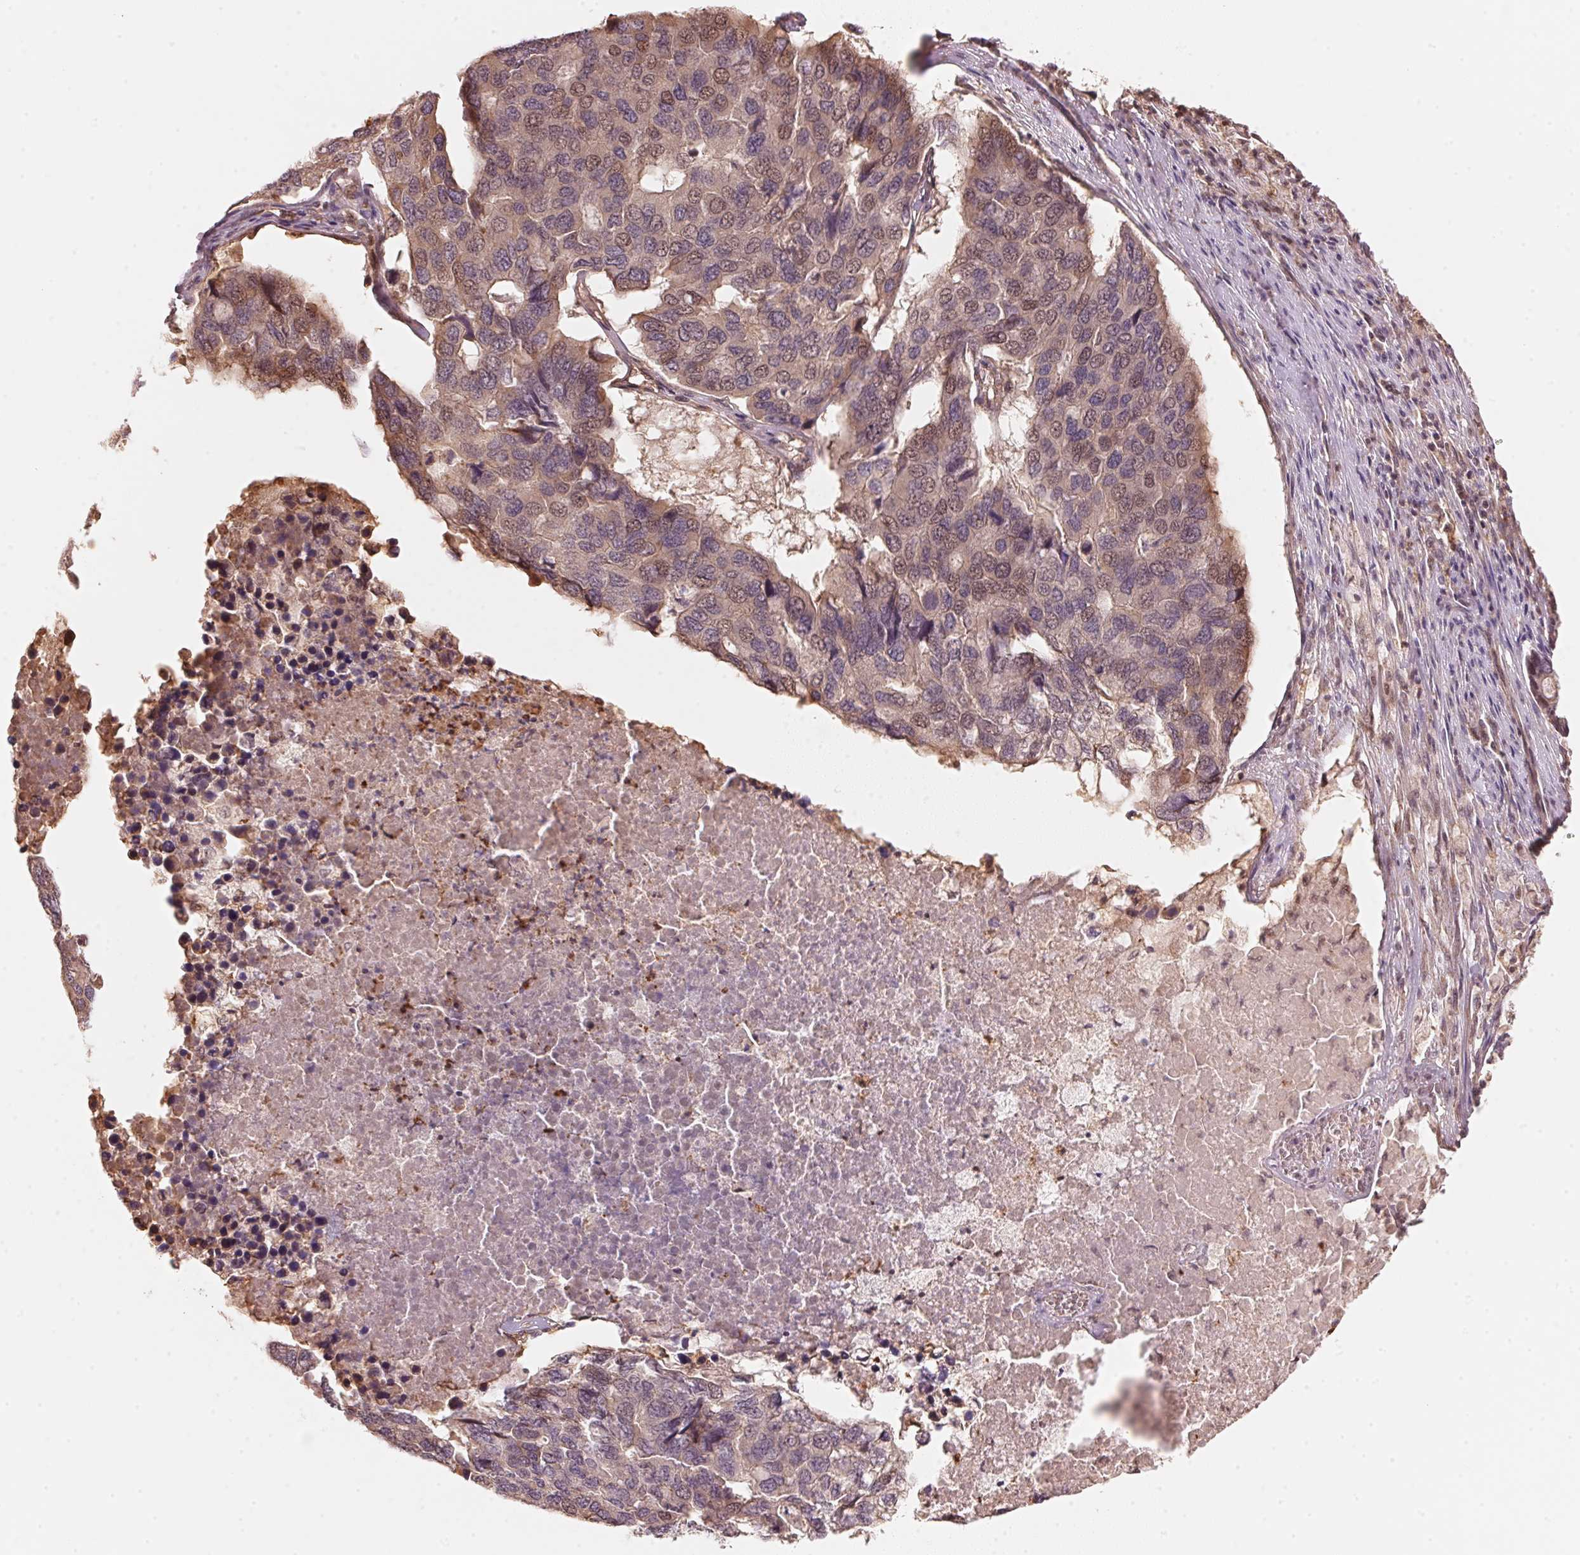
{"staining": {"intensity": "weak", "quantity": "25%-75%", "location": "nuclear"}, "tissue": "pancreatic cancer", "cell_type": "Tumor cells", "image_type": "cancer", "snomed": [{"axis": "morphology", "description": "Adenocarcinoma, NOS"}, {"axis": "topography", "description": "Pancreas"}], "caption": "DAB (3,3'-diaminobenzidine) immunohistochemical staining of human pancreatic adenocarcinoma displays weak nuclear protein expression in approximately 25%-75% of tumor cells. (IHC, brightfield microscopy, high magnification).", "gene": "PRKN", "patient": {"sex": "male", "age": 50}}